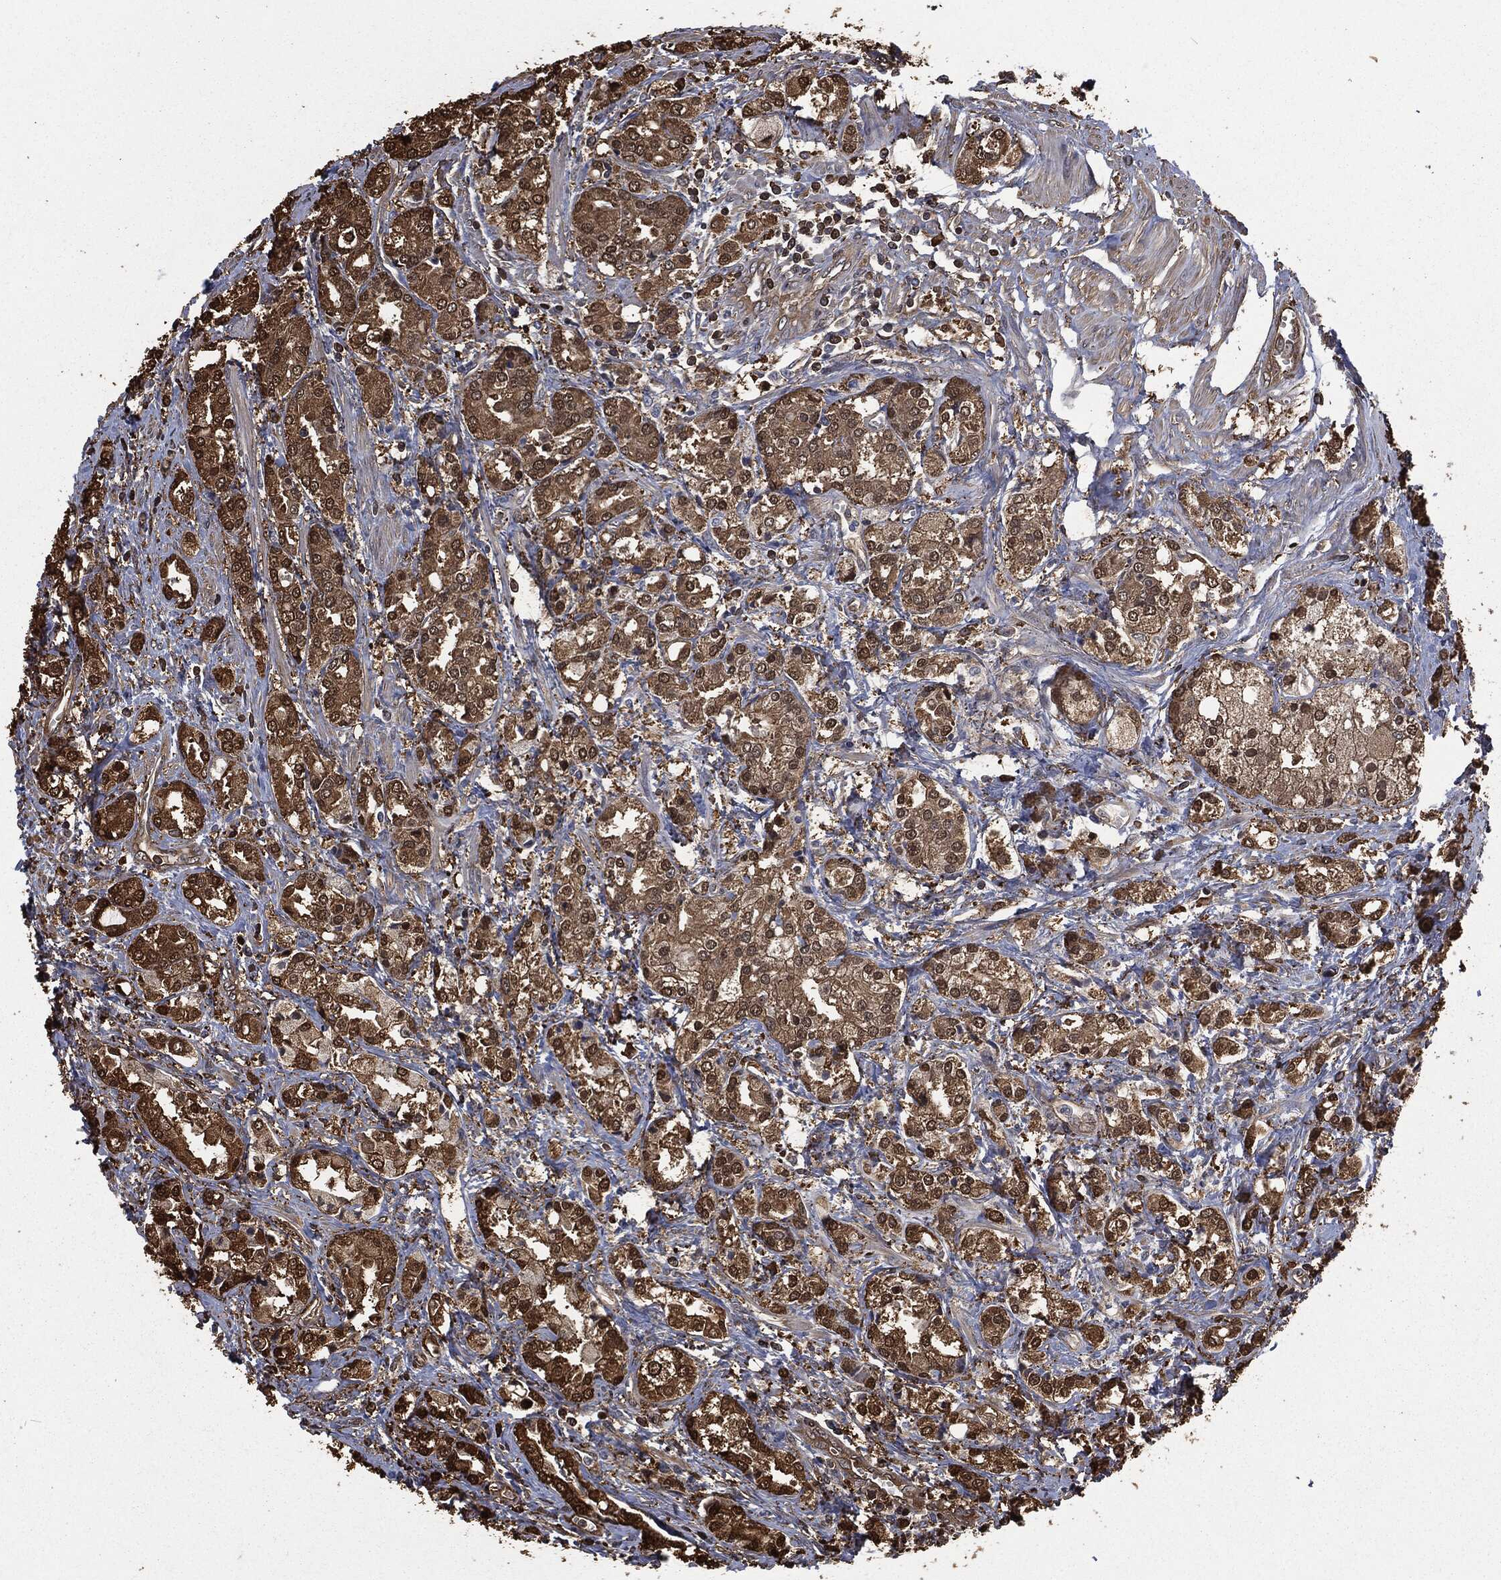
{"staining": {"intensity": "strong", "quantity": ">75%", "location": "cytoplasmic/membranous"}, "tissue": "prostate cancer", "cell_type": "Tumor cells", "image_type": "cancer", "snomed": [{"axis": "morphology", "description": "Adenocarcinoma, NOS"}, {"axis": "topography", "description": "Prostate and seminal vesicle, NOS"}, {"axis": "topography", "description": "Prostate"}], "caption": "DAB (3,3'-diaminobenzidine) immunohistochemical staining of human prostate cancer (adenocarcinoma) displays strong cytoplasmic/membranous protein expression in about >75% of tumor cells. (DAB IHC with brightfield microscopy, high magnification).", "gene": "PRDX4", "patient": {"sex": "male", "age": 62}}